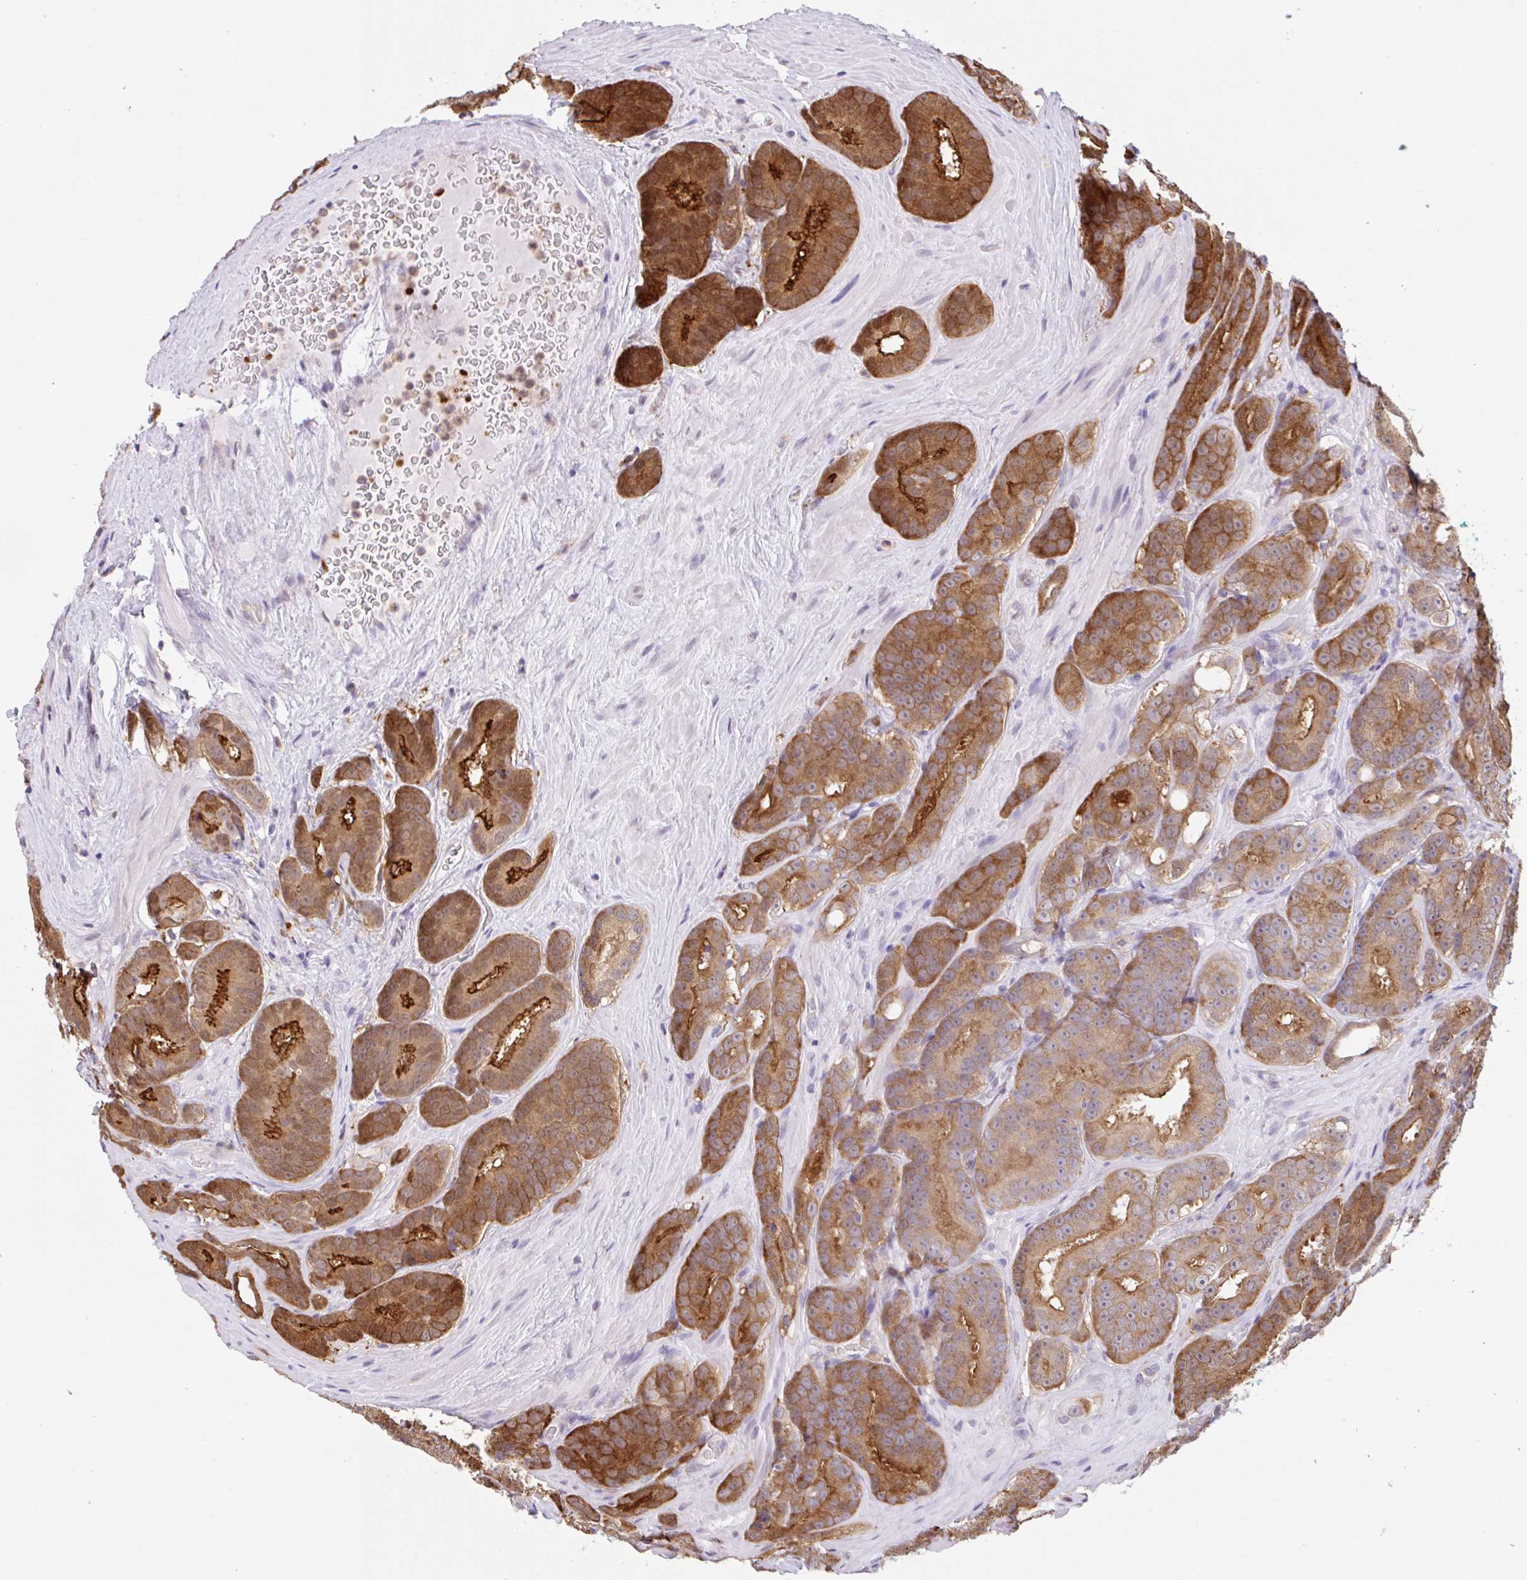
{"staining": {"intensity": "moderate", "quantity": ">75%", "location": "cytoplasmic/membranous"}, "tissue": "prostate cancer", "cell_type": "Tumor cells", "image_type": "cancer", "snomed": [{"axis": "morphology", "description": "Adenocarcinoma, Low grade"}, {"axis": "topography", "description": "Prostate"}], "caption": "High-power microscopy captured an IHC photomicrograph of prostate adenocarcinoma (low-grade), revealing moderate cytoplasmic/membranous positivity in approximately >75% of tumor cells.", "gene": "RALBP1", "patient": {"sex": "male", "age": 62}}